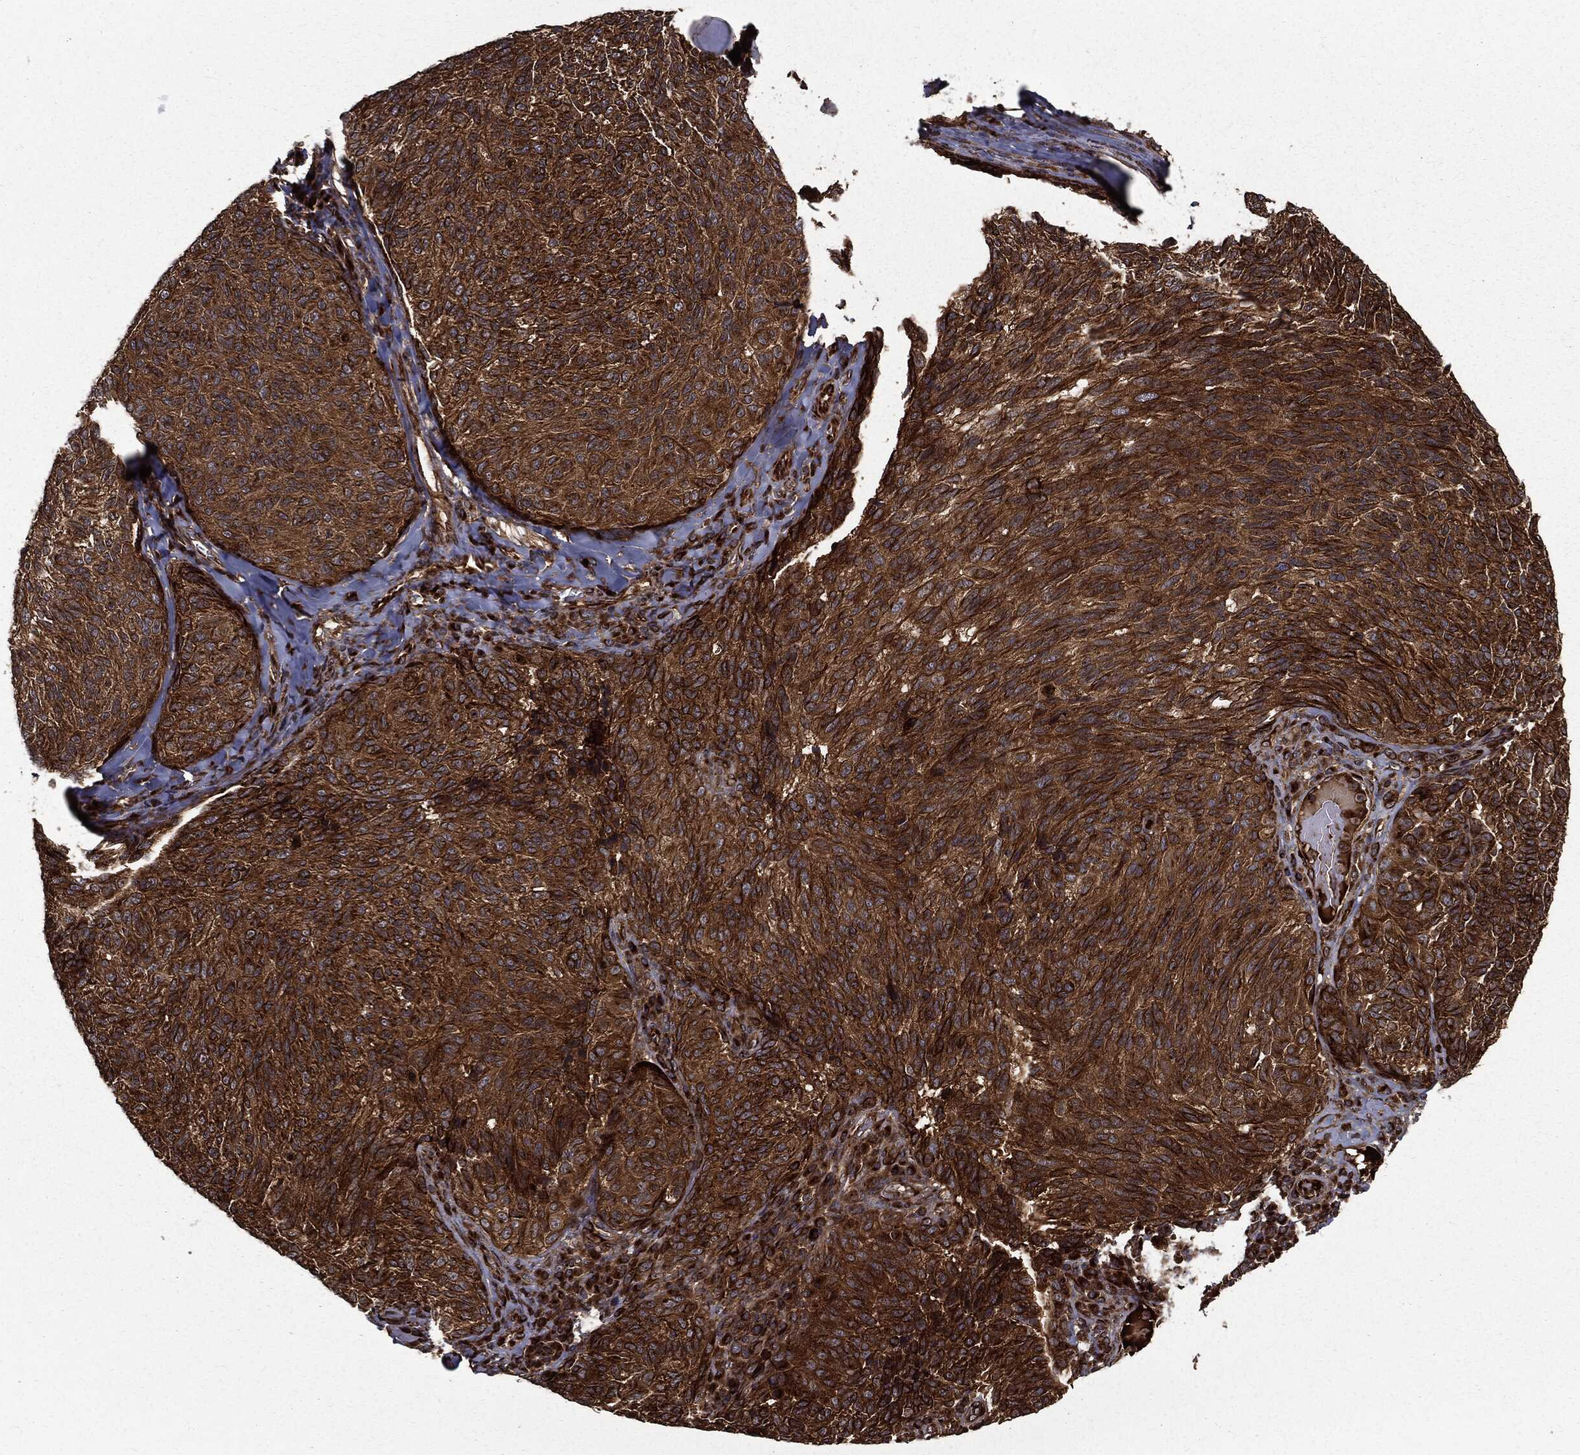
{"staining": {"intensity": "strong", "quantity": ">75%", "location": "cytoplasmic/membranous"}, "tissue": "melanoma", "cell_type": "Tumor cells", "image_type": "cancer", "snomed": [{"axis": "morphology", "description": "Malignant melanoma, NOS"}, {"axis": "topography", "description": "Skin"}], "caption": "Immunohistochemistry (DAB) staining of human melanoma shows strong cytoplasmic/membranous protein positivity in about >75% of tumor cells.", "gene": "HTT", "patient": {"sex": "female", "age": 73}}